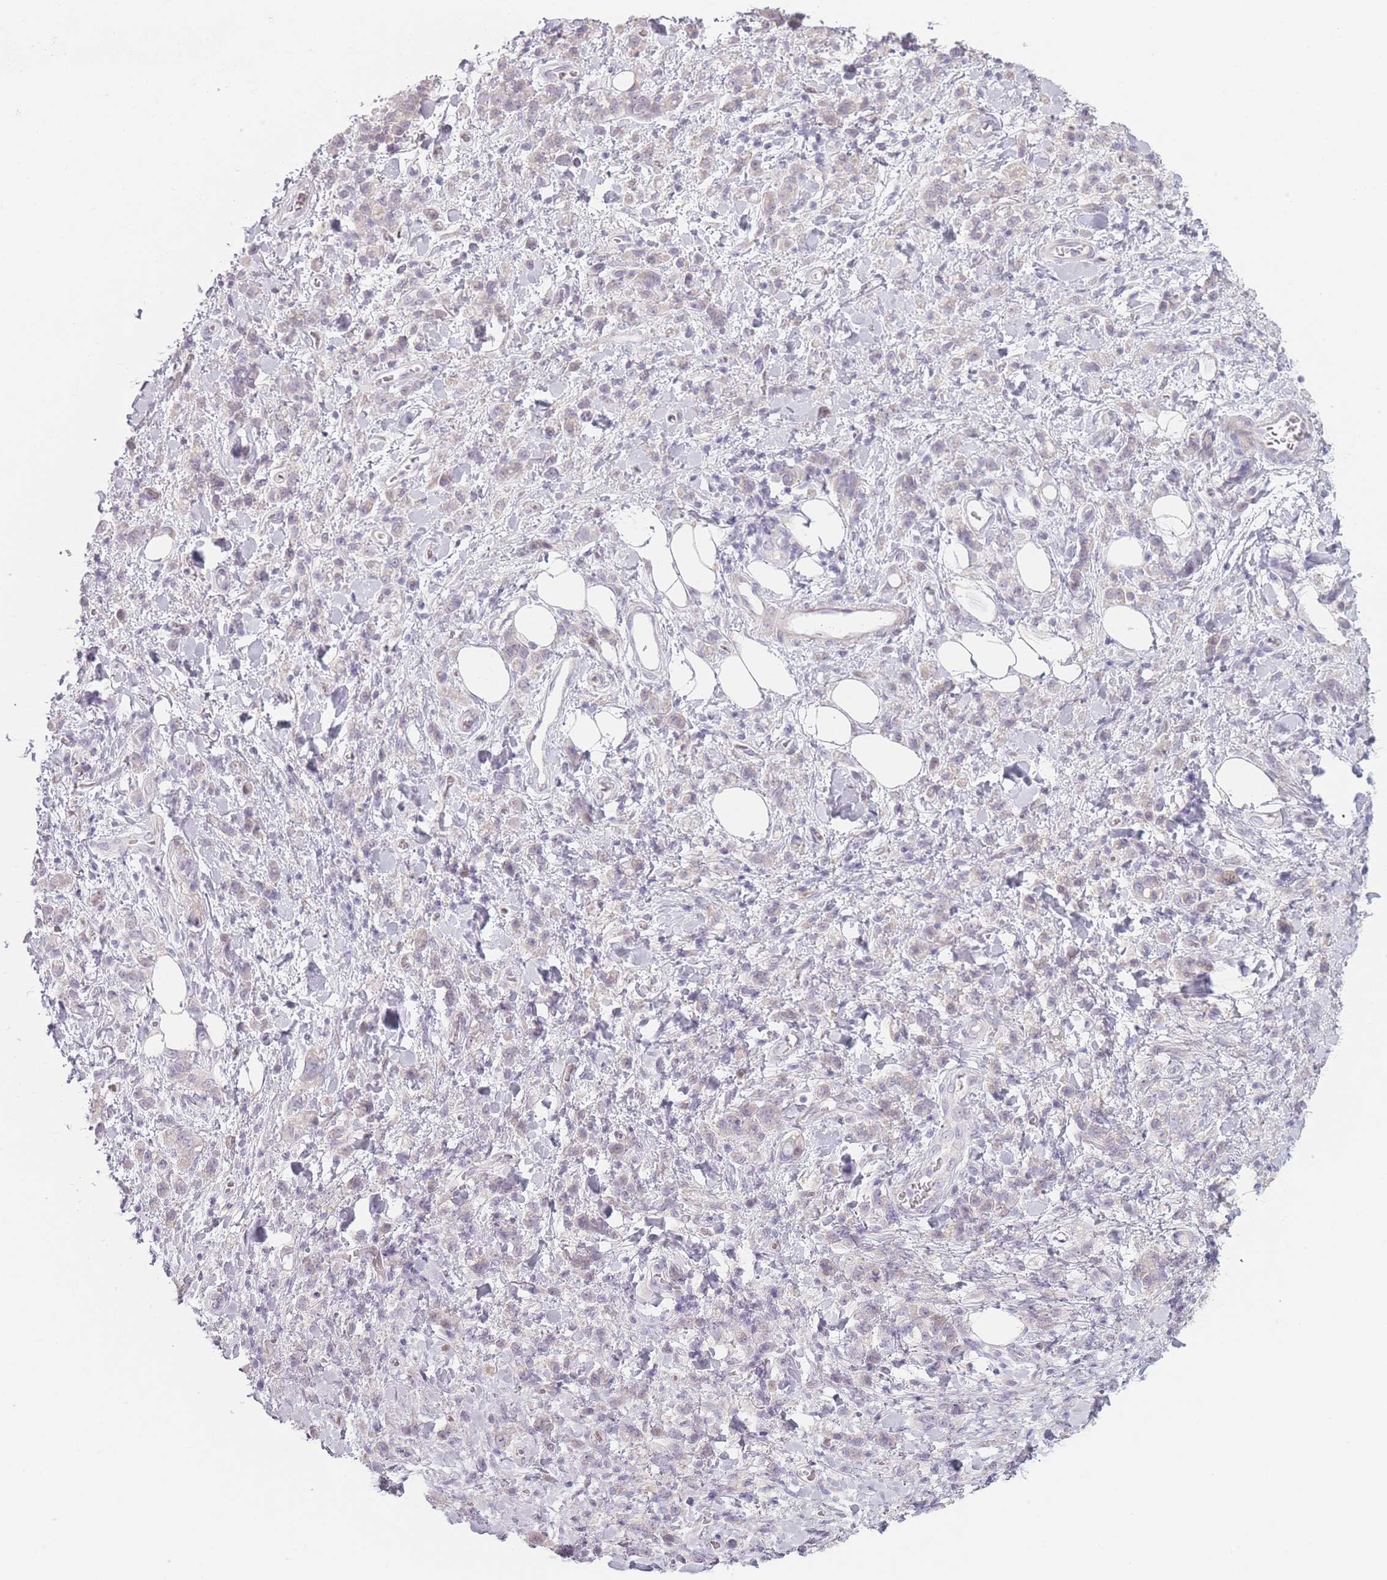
{"staining": {"intensity": "negative", "quantity": "none", "location": "none"}, "tissue": "stomach cancer", "cell_type": "Tumor cells", "image_type": "cancer", "snomed": [{"axis": "morphology", "description": "Adenocarcinoma, NOS"}, {"axis": "topography", "description": "Stomach"}], "caption": "IHC of human stomach cancer (adenocarcinoma) demonstrates no expression in tumor cells. (DAB (3,3'-diaminobenzidine) IHC with hematoxylin counter stain).", "gene": "RASL10B", "patient": {"sex": "male", "age": 77}}